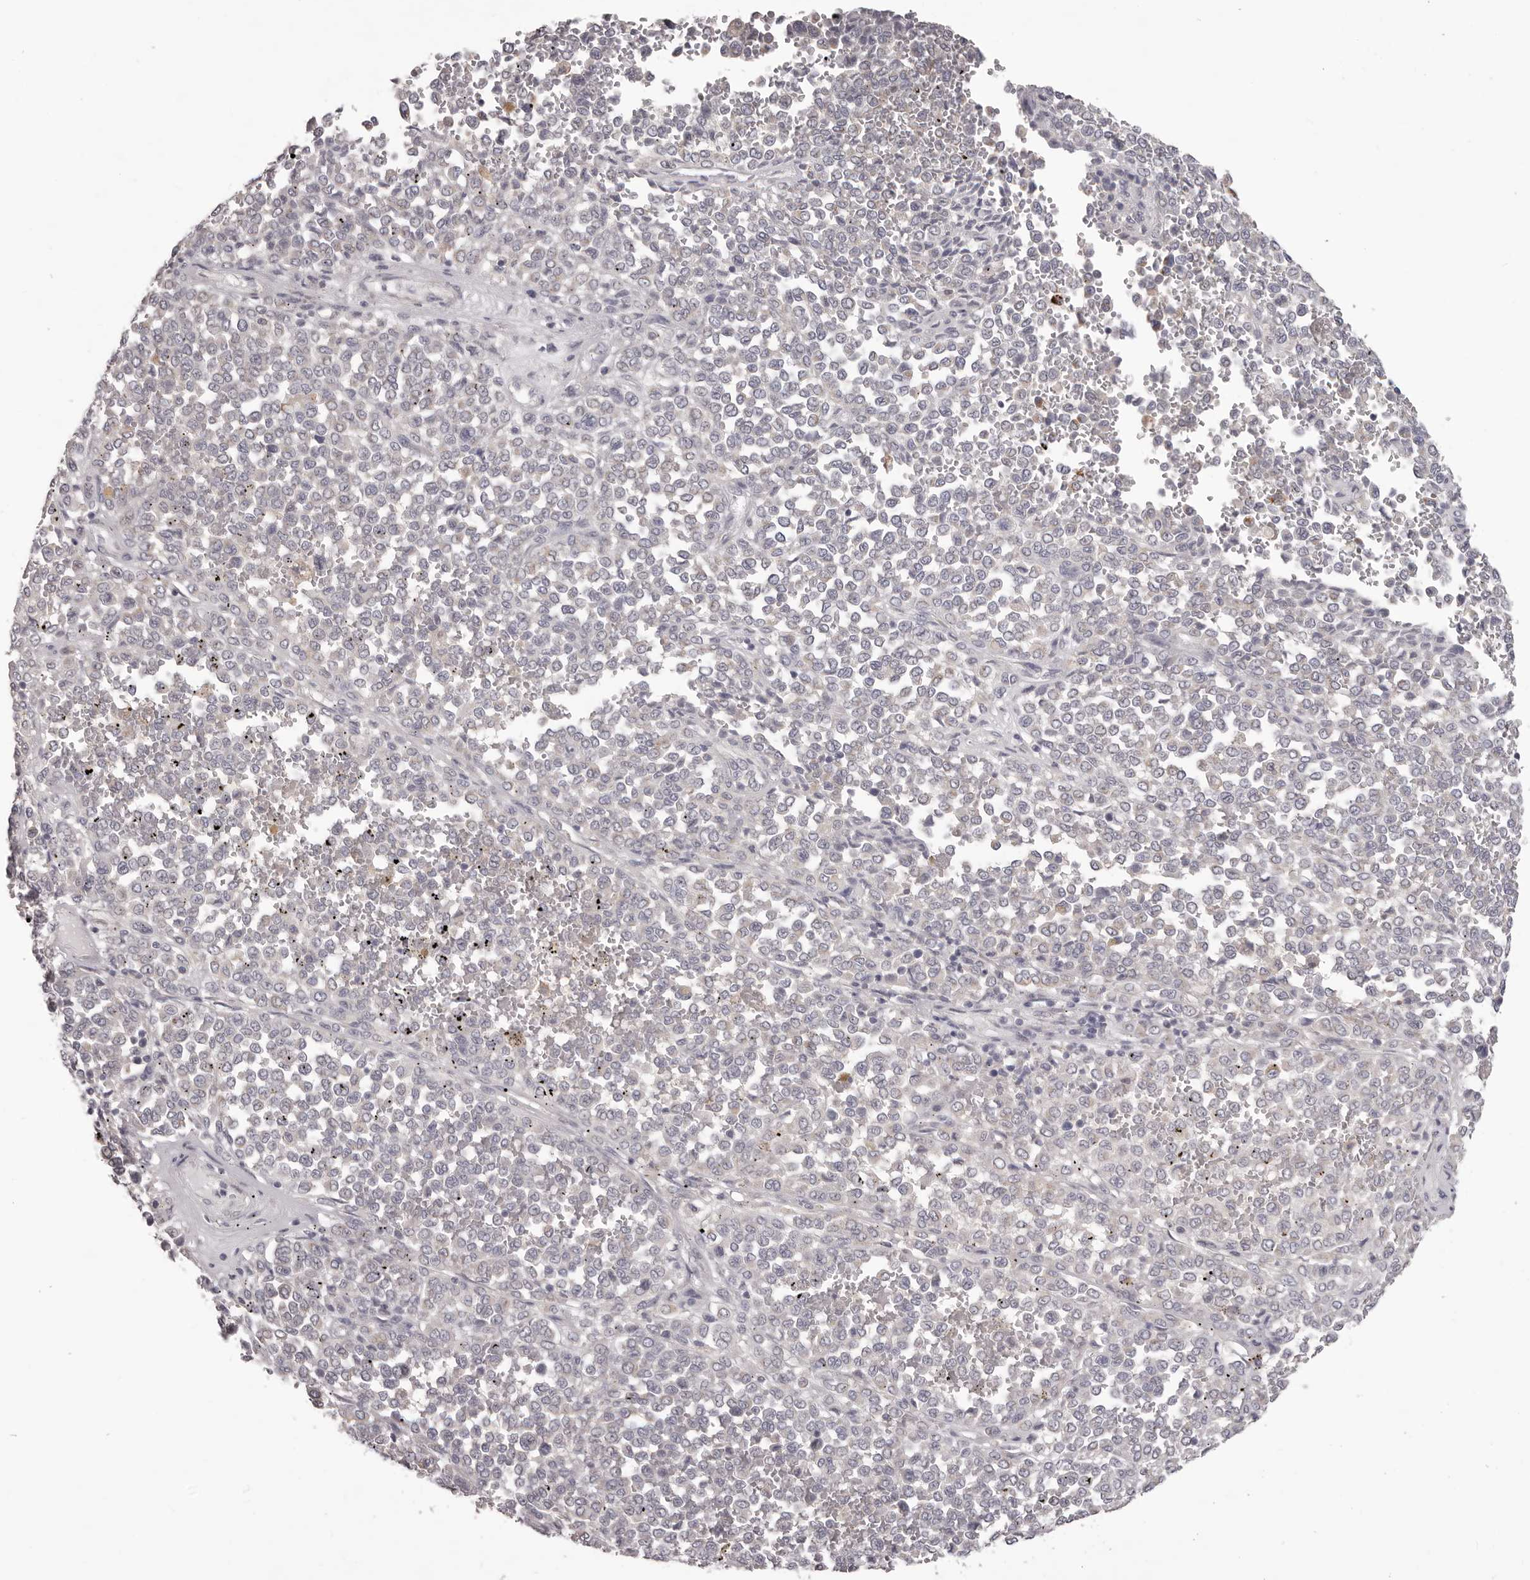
{"staining": {"intensity": "negative", "quantity": "none", "location": "none"}, "tissue": "melanoma", "cell_type": "Tumor cells", "image_type": "cancer", "snomed": [{"axis": "morphology", "description": "Malignant melanoma, Metastatic site"}, {"axis": "topography", "description": "Pancreas"}], "caption": "Human melanoma stained for a protein using immunohistochemistry demonstrates no expression in tumor cells.", "gene": "PRMT2", "patient": {"sex": "female", "age": 30}}